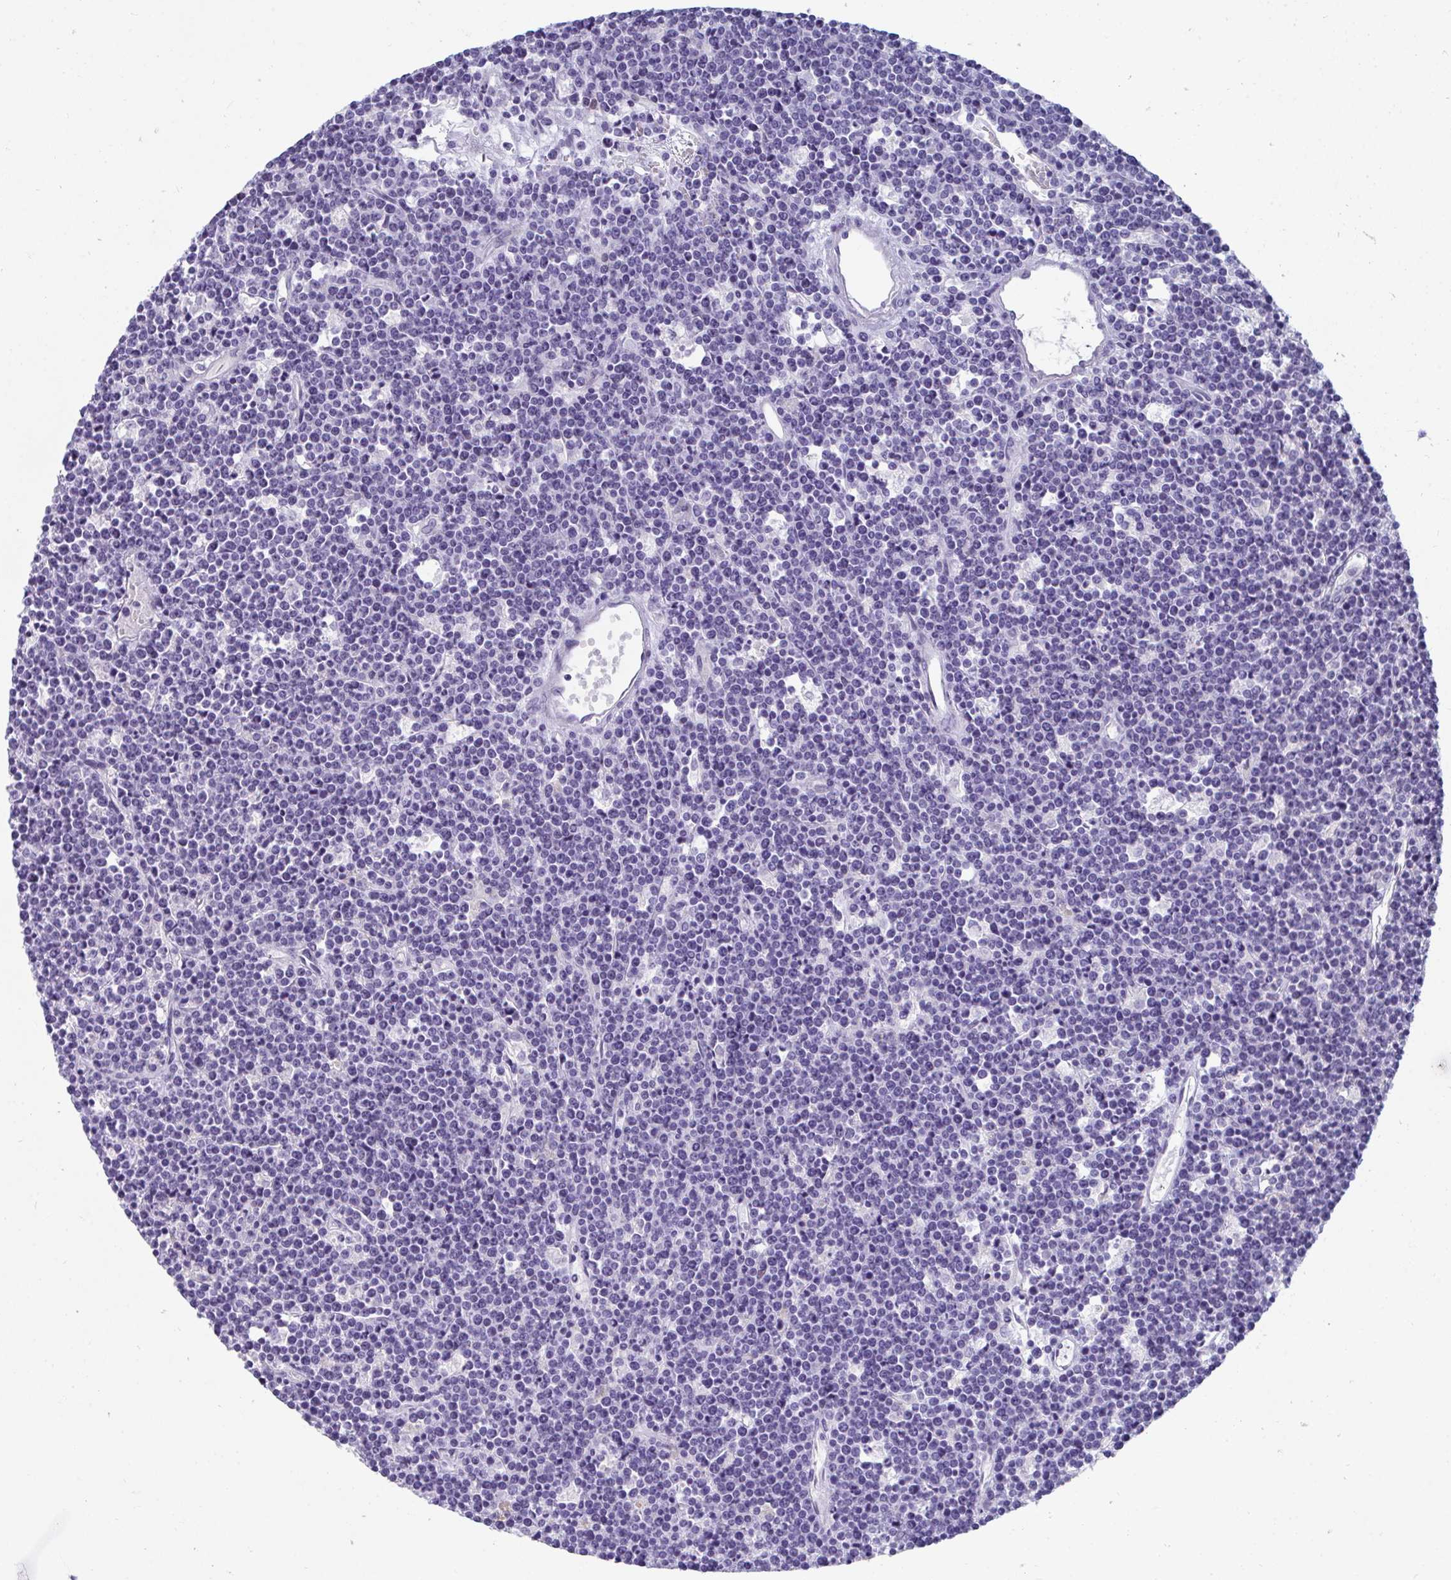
{"staining": {"intensity": "negative", "quantity": "none", "location": "none"}, "tissue": "lymphoma", "cell_type": "Tumor cells", "image_type": "cancer", "snomed": [{"axis": "morphology", "description": "Malignant lymphoma, non-Hodgkin's type, High grade"}, {"axis": "topography", "description": "Ovary"}], "caption": "High magnification brightfield microscopy of lymphoma stained with DAB (brown) and counterstained with hematoxylin (blue): tumor cells show no significant positivity. (IHC, brightfield microscopy, high magnification).", "gene": "TTC30B", "patient": {"sex": "female", "age": 56}}